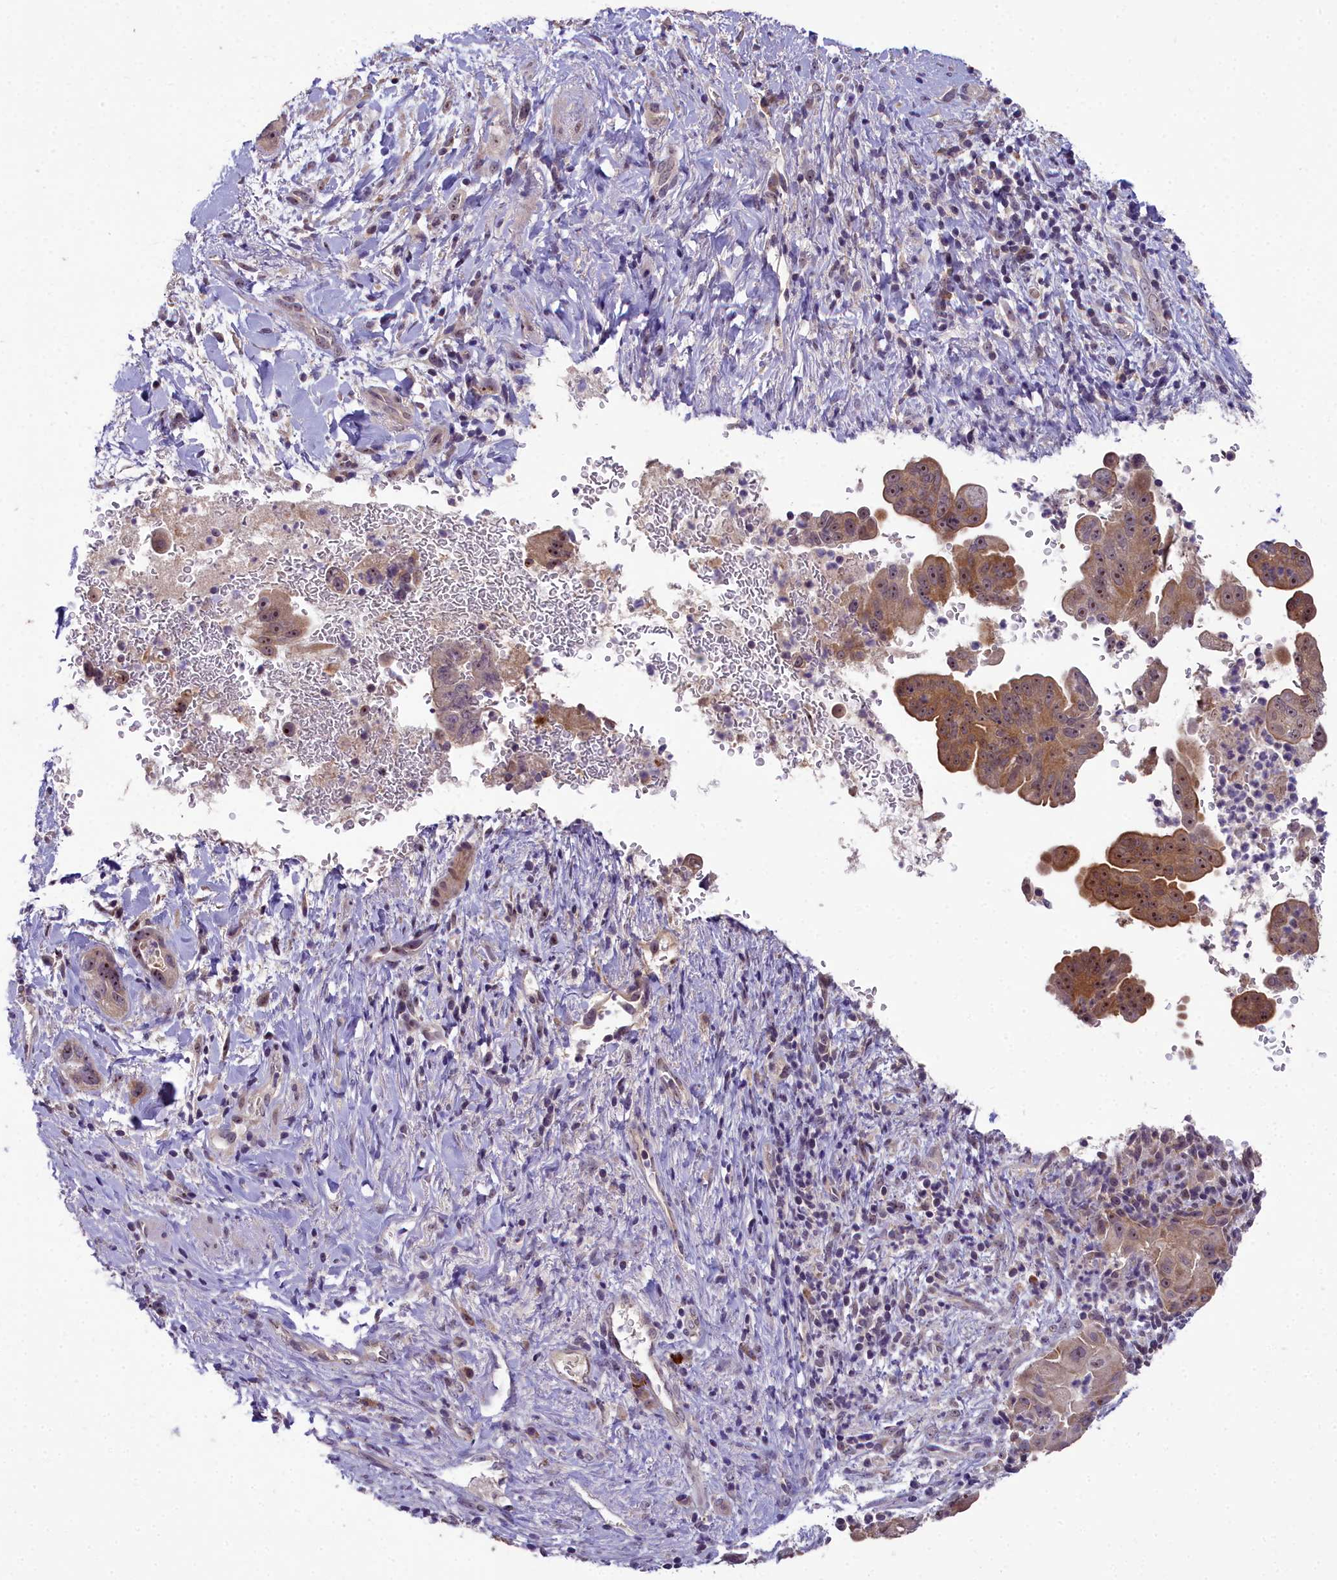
{"staining": {"intensity": "moderate", "quantity": ">75%", "location": "cytoplasmic/membranous,nuclear"}, "tissue": "pancreatic cancer", "cell_type": "Tumor cells", "image_type": "cancer", "snomed": [{"axis": "morphology", "description": "Adenocarcinoma, NOS"}, {"axis": "topography", "description": "Pancreas"}], "caption": "Immunohistochemical staining of human adenocarcinoma (pancreatic) displays moderate cytoplasmic/membranous and nuclear protein staining in about >75% of tumor cells. The protein is stained brown, and the nuclei are stained in blue (DAB (3,3'-diaminobenzidine) IHC with brightfield microscopy, high magnification).", "gene": "ZNF333", "patient": {"sex": "female", "age": 78}}